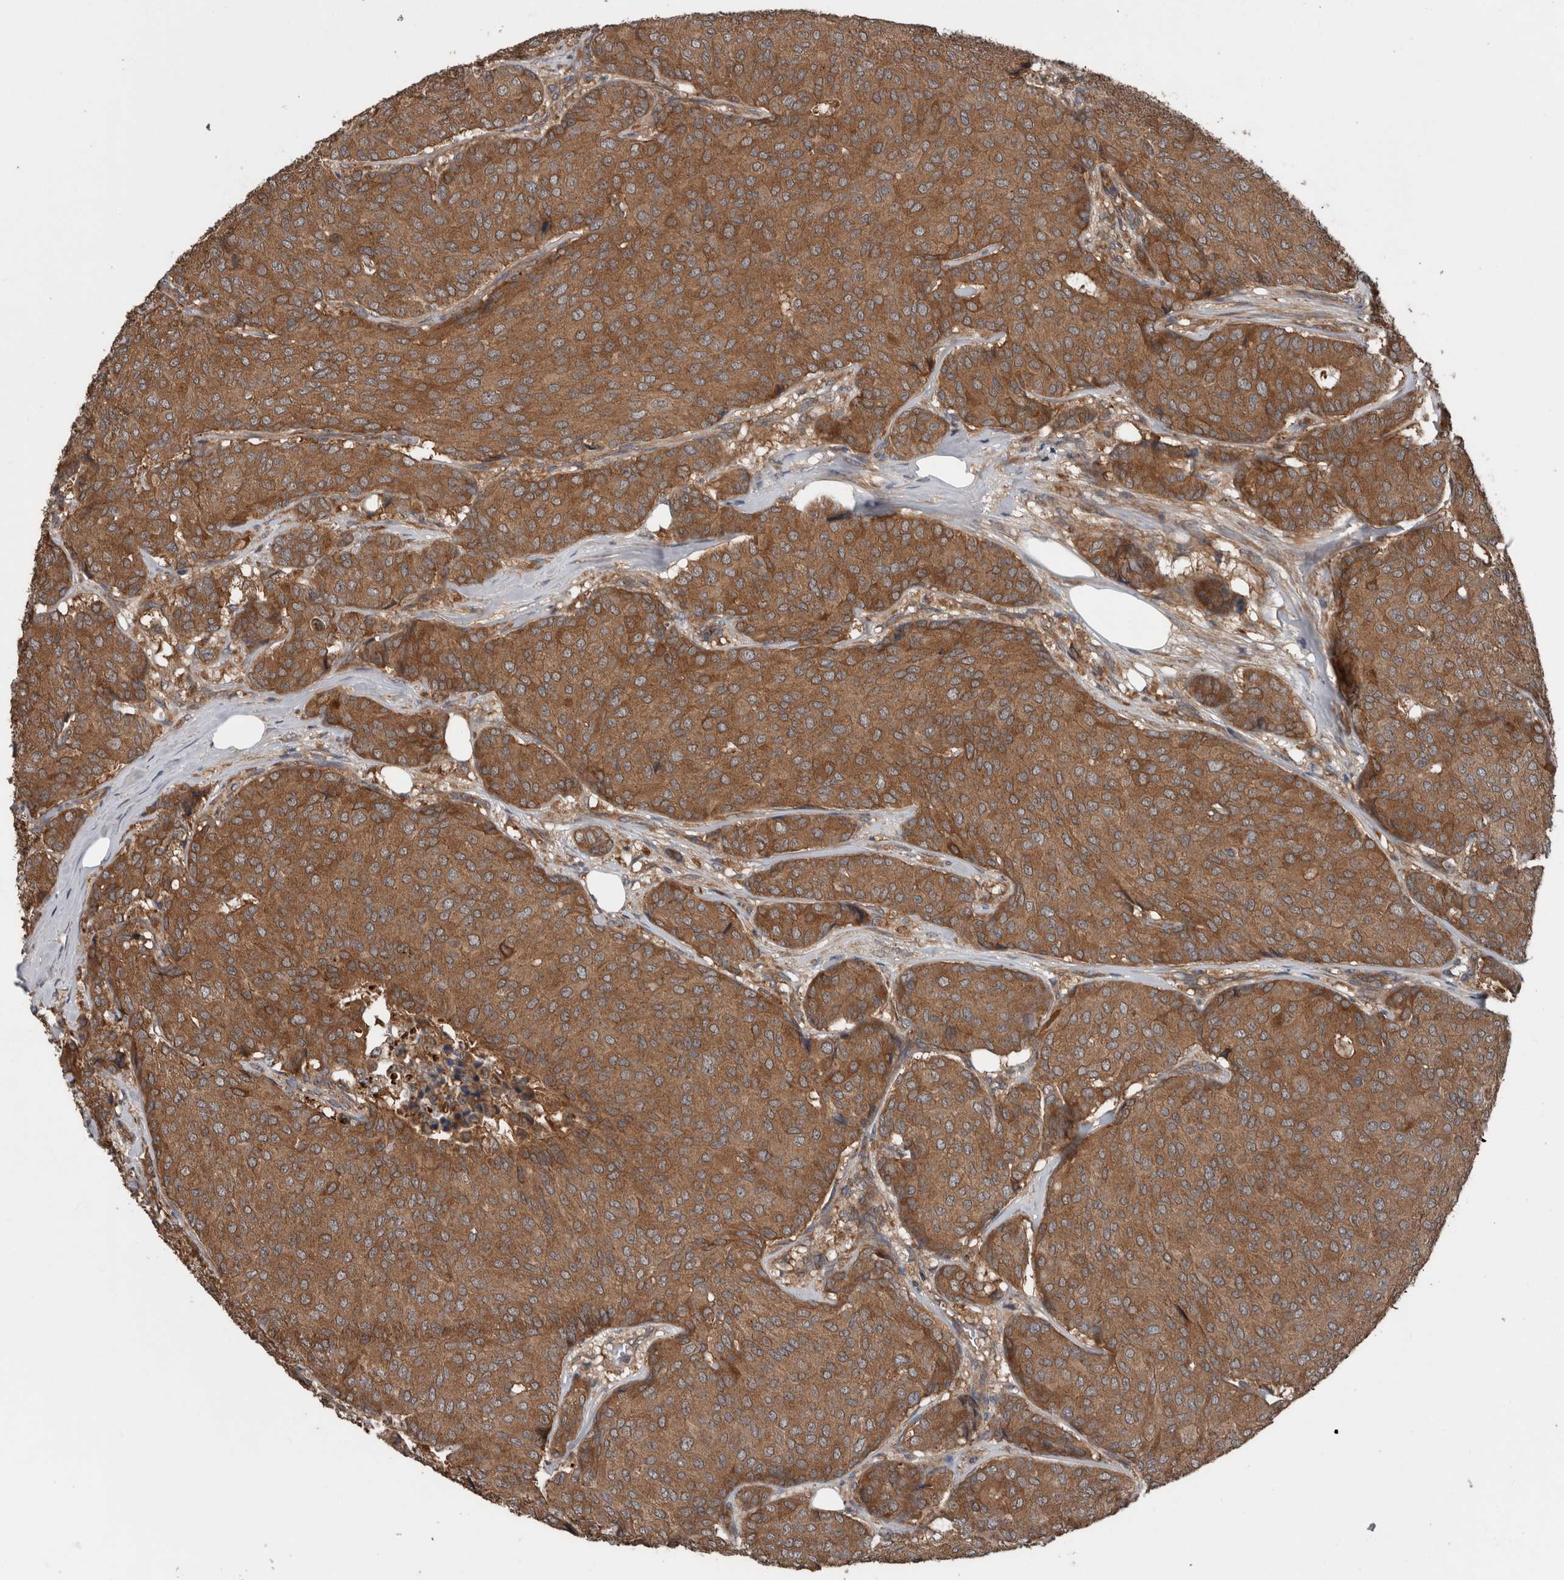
{"staining": {"intensity": "moderate", "quantity": ">75%", "location": "cytoplasmic/membranous"}, "tissue": "breast cancer", "cell_type": "Tumor cells", "image_type": "cancer", "snomed": [{"axis": "morphology", "description": "Duct carcinoma"}, {"axis": "topography", "description": "Breast"}], "caption": "This is an image of immunohistochemistry (IHC) staining of breast cancer, which shows moderate positivity in the cytoplasmic/membranous of tumor cells.", "gene": "RIOK3", "patient": {"sex": "female", "age": 75}}